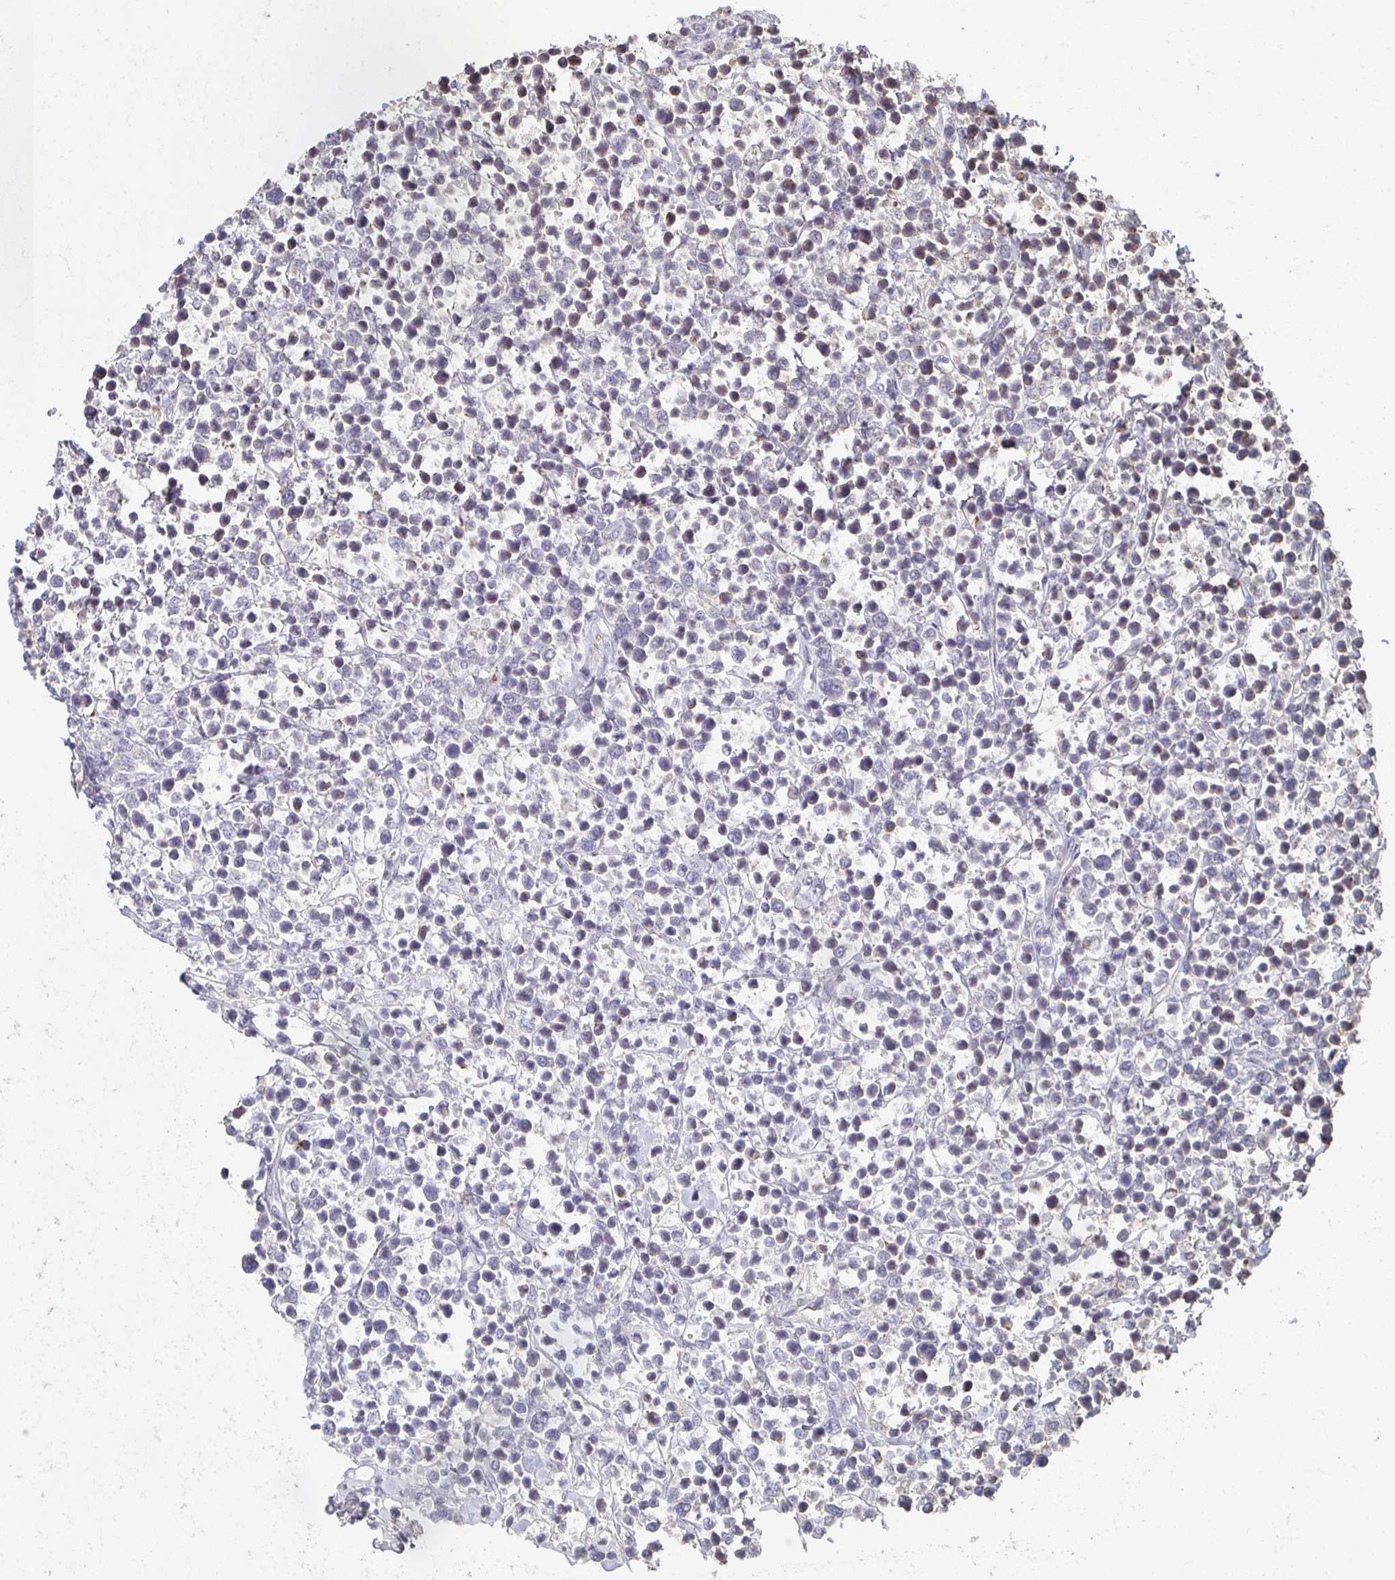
{"staining": {"intensity": "negative", "quantity": "none", "location": "none"}, "tissue": "lymphoma", "cell_type": "Tumor cells", "image_type": "cancer", "snomed": [{"axis": "morphology", "description": "Malignant lymphoma, non-Hodgkin's type, High grade"}, {"axis": "topography", "description": "Soft tissue"}], "caption": "This is an immunohistochemistry (IHC) histopathology image of high-grade malignant lymphoma, non-Hodgkin's type. There is no positivity in tumor cells.", "gene": "ZNF692", "patient": {"sex": "female", "age": 56}}